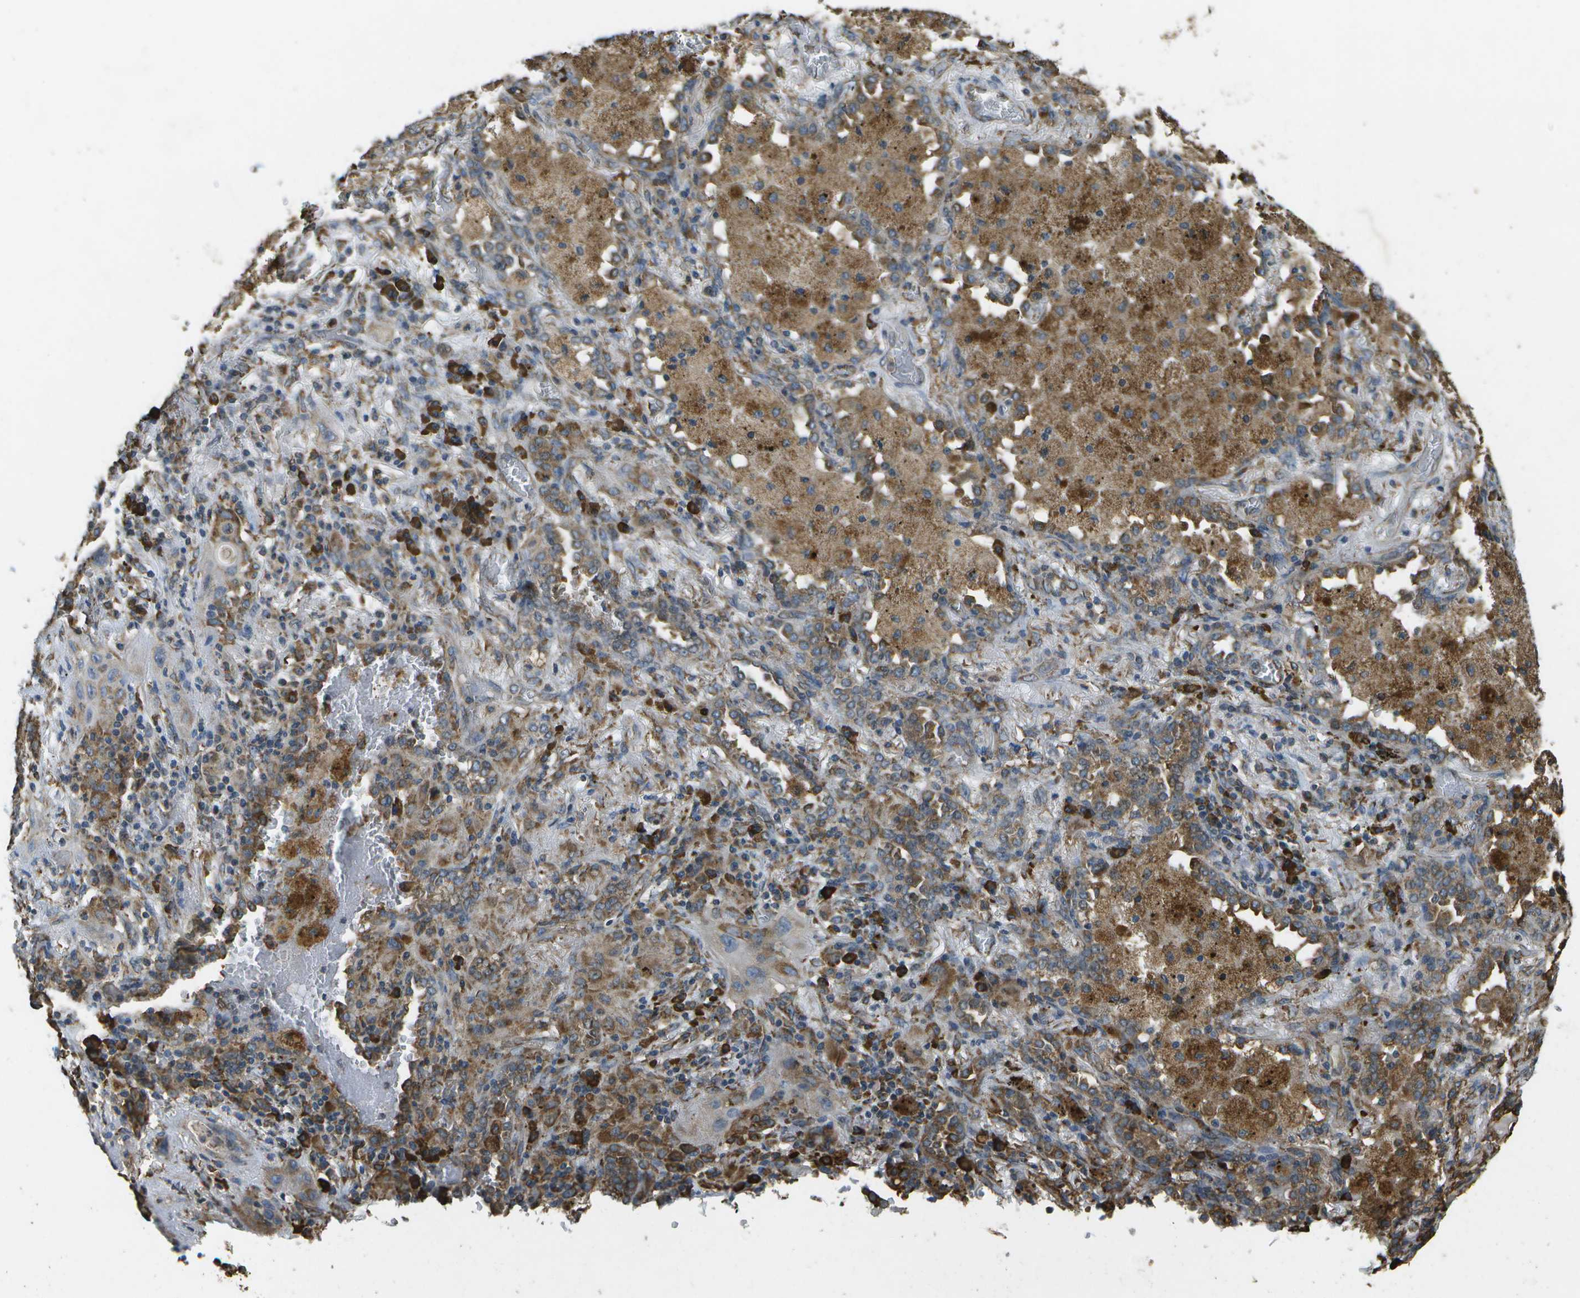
{"staining": {"intensity": "moderate", "quantity": "<25%", "location": "cytoplasmic/membranous"}, "tissue": "lung cancer", "cell_type": "Tumor cells", "image_type": "cancer", "snomed": [{"axis": "morphology", "description": "Squamous cell carcinoma, NOS"}, {"axis": "topography", "description": "Lung"}], "caption": "There is low levels of moderate cytoplasmic/membranous positivity in tumor cells of lung cancer (squamous cell carcinoma), as demonstrated by immunohistochemical staining (brown color).", "gene": "PDIA4", "patient": {"sex": "female", "age": 47}}